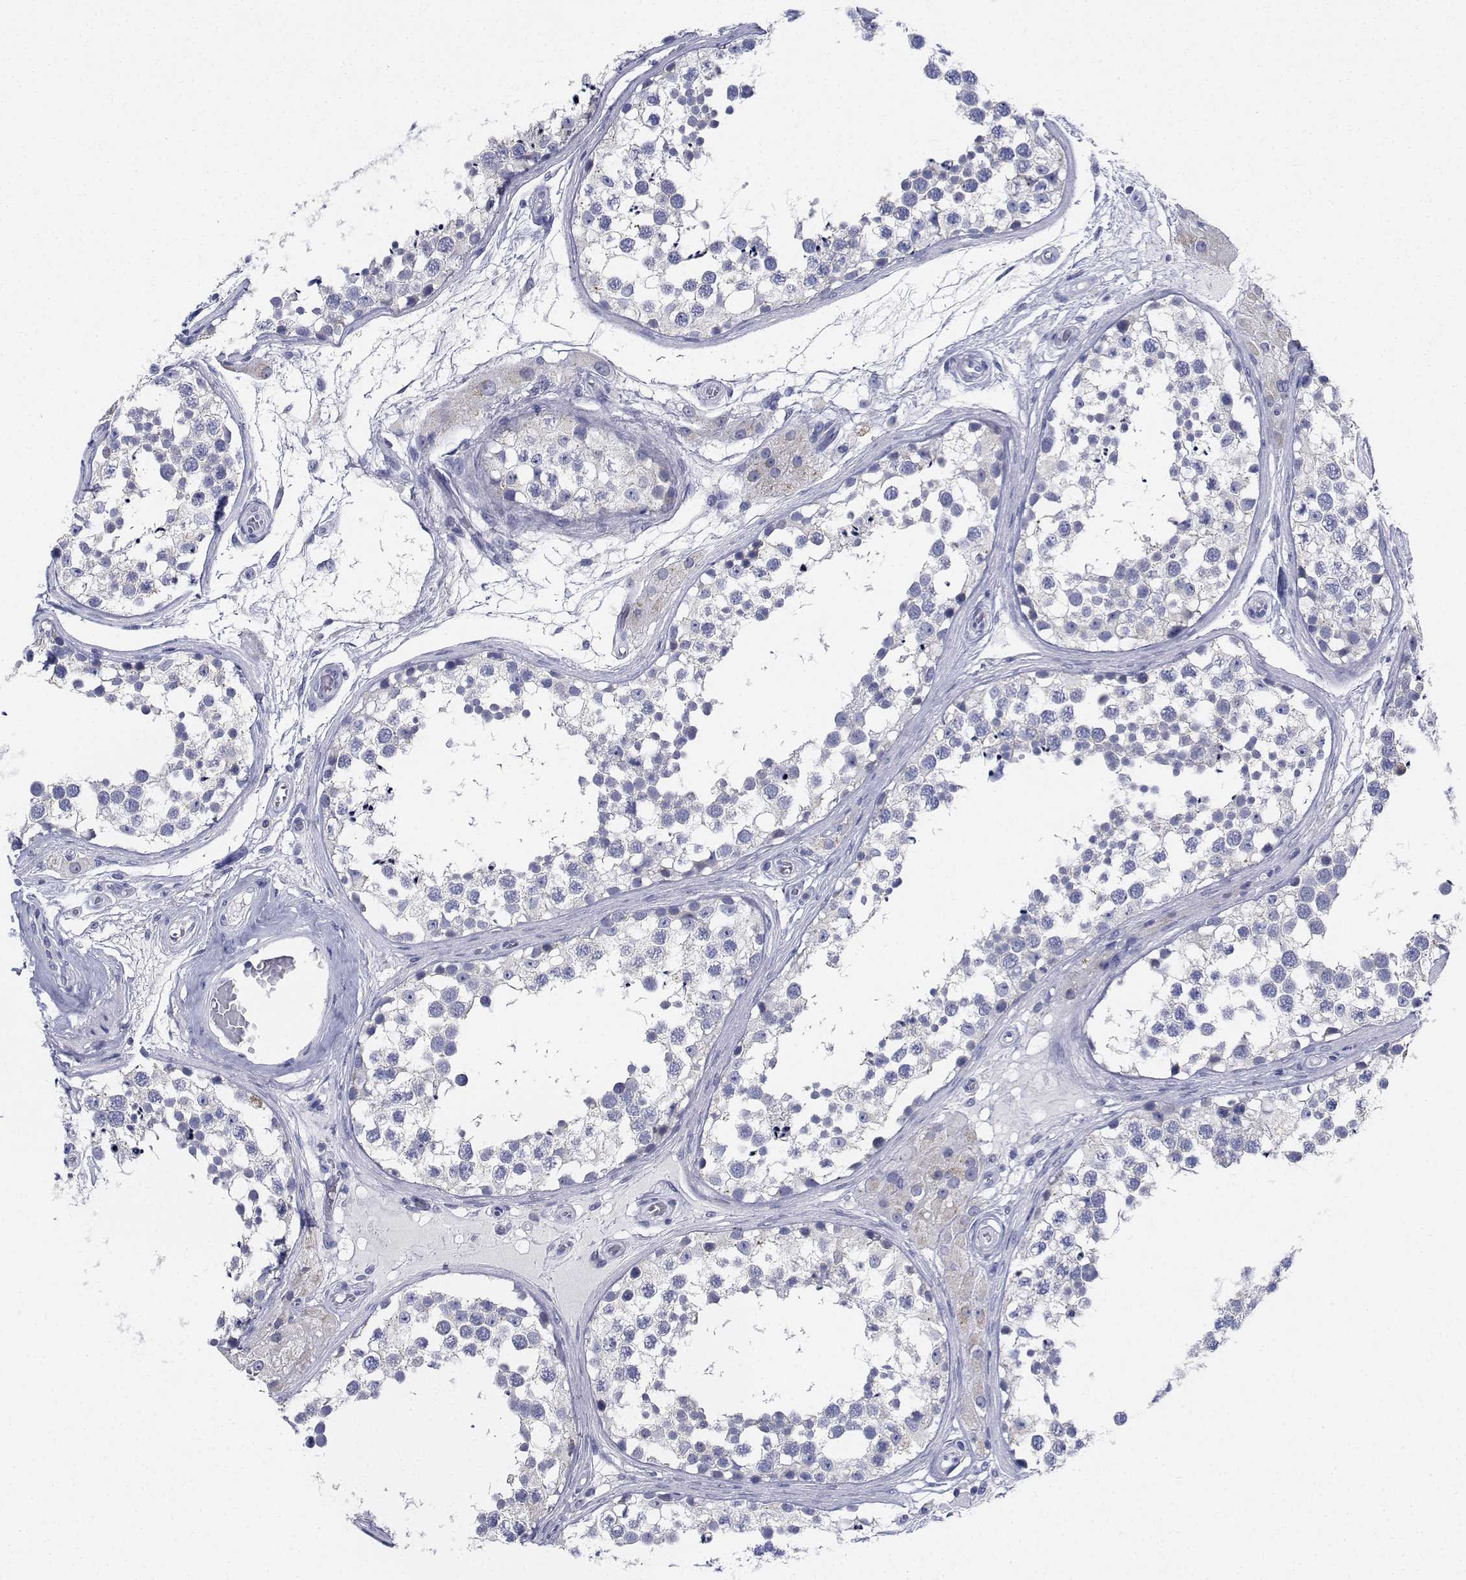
{"staining": {"intensity": "negative", "quantity": "none", "location": "none"}, "tissue": "testis", "cell_type": "Cells in seminiferous ducts", "image_type": "normal", "snomed": [{"axis": "morphology", "description": "Normal tissue, NOS"}, {"axis": "morphology", "description": "Seminoma, NOS"}, {"axis": "topography", "description": "Testis"}], "caption": "A micrograph of human testis is negative for staining in cells in seminiferous ducts. Brightfield microscopy of immunohistochemistry stained with DAB (3,3'-diaminobenzidine) (brown) and hematoxylin (blue), captured at high magnification.", "gene": "CDHR3", "patient": {"sex": "male", "age": 65}}